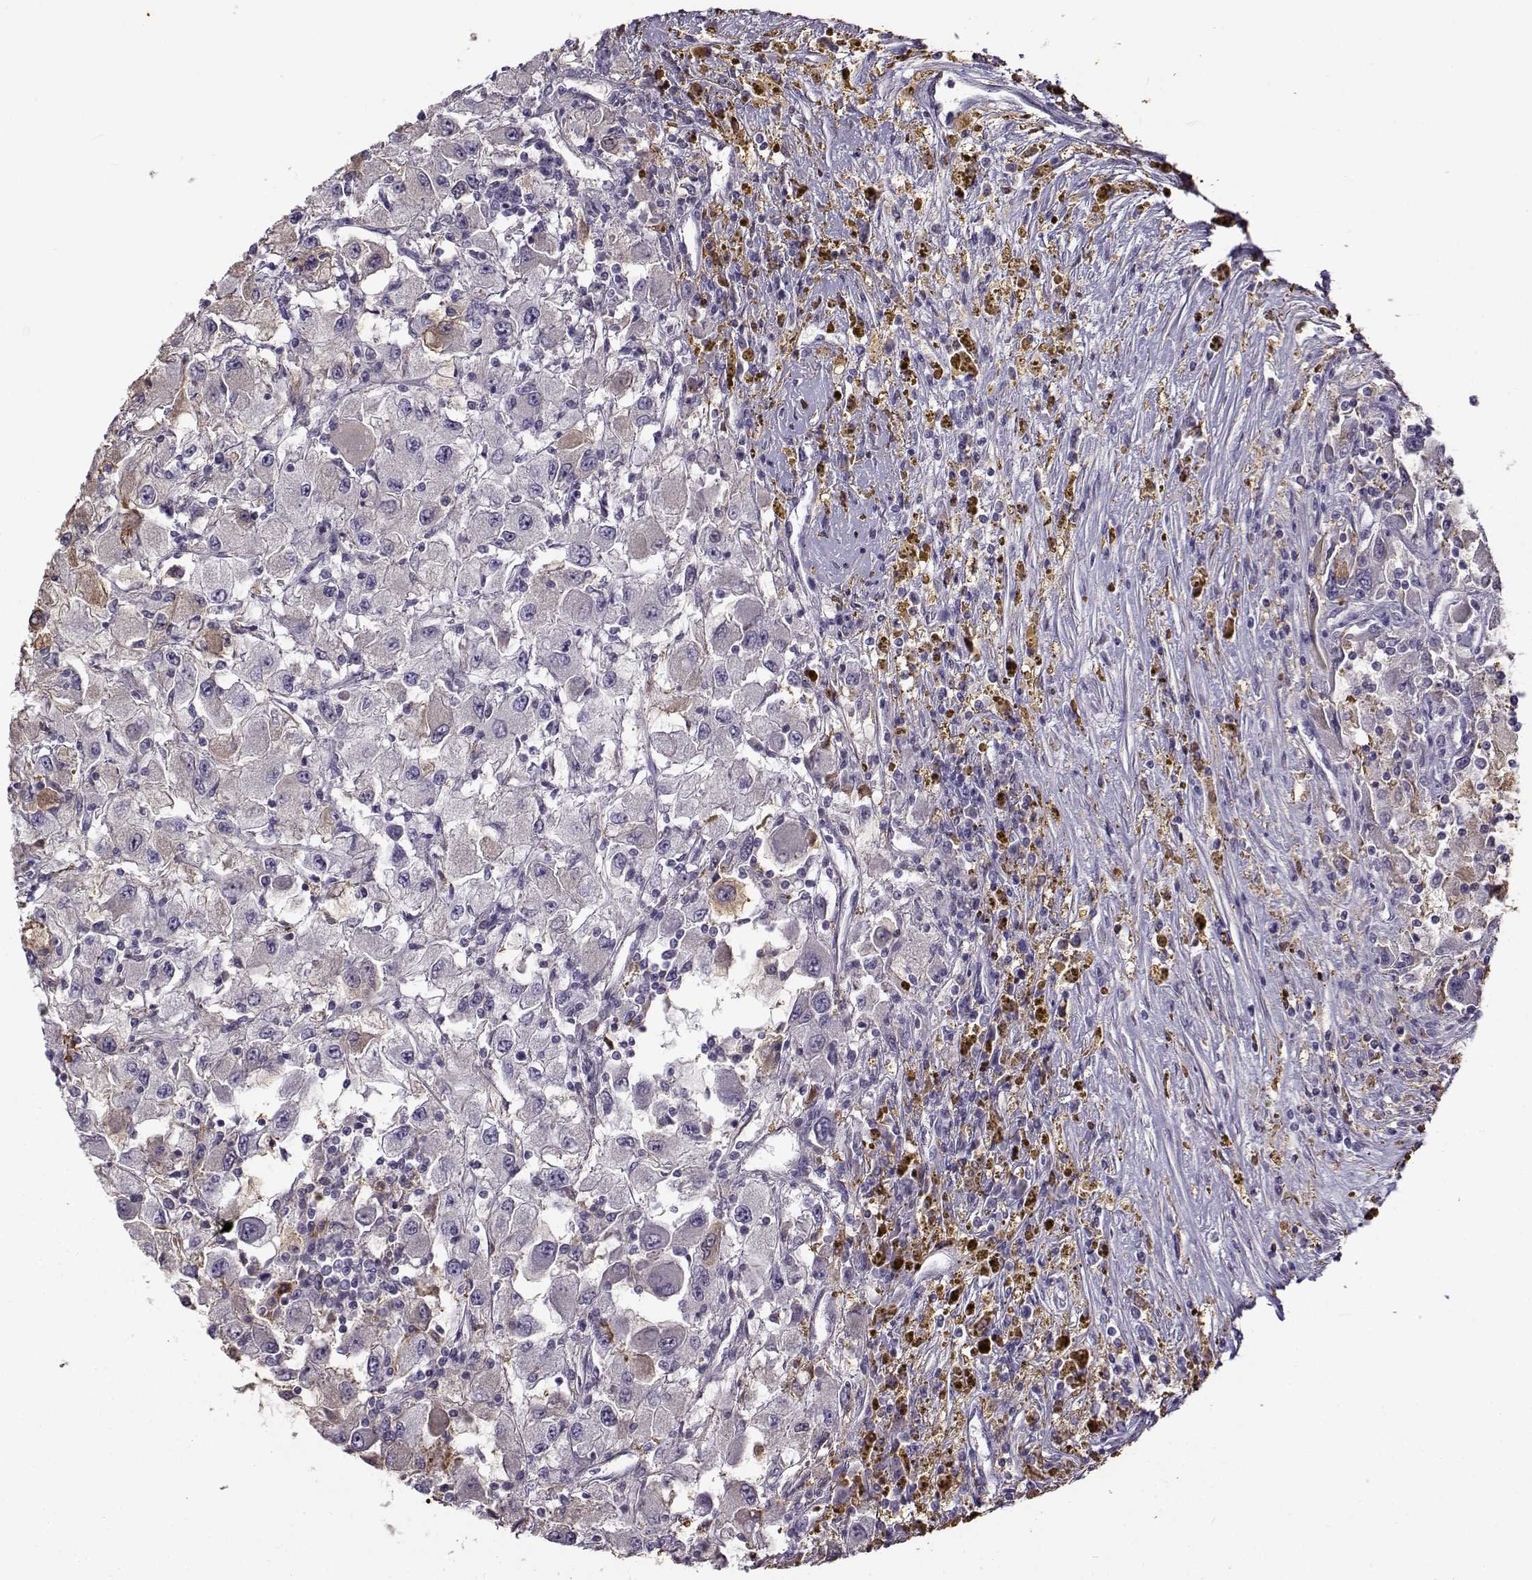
{"staining": {"intensity": "weak", "quantity": "<25%", "location": "cytoplasmic/membranous"}, "tissue": "renal cancer", "cell_type": "Tumor cells", "image_type": "cancer", "snomed": [{"axis": "morphology", "description": "Adenocarcinoma, NOS"}, {"axis": "topography", "description": "Kidney"}], "caption": "DAB (3,3'-diaminobenzidine) immunohistochemical staining of renal cancer (adenocarcinoma) exhibits no significant expression in tumor cells.", "gene": "UCP3", "patient": {"sex": "female", "age": 67}}